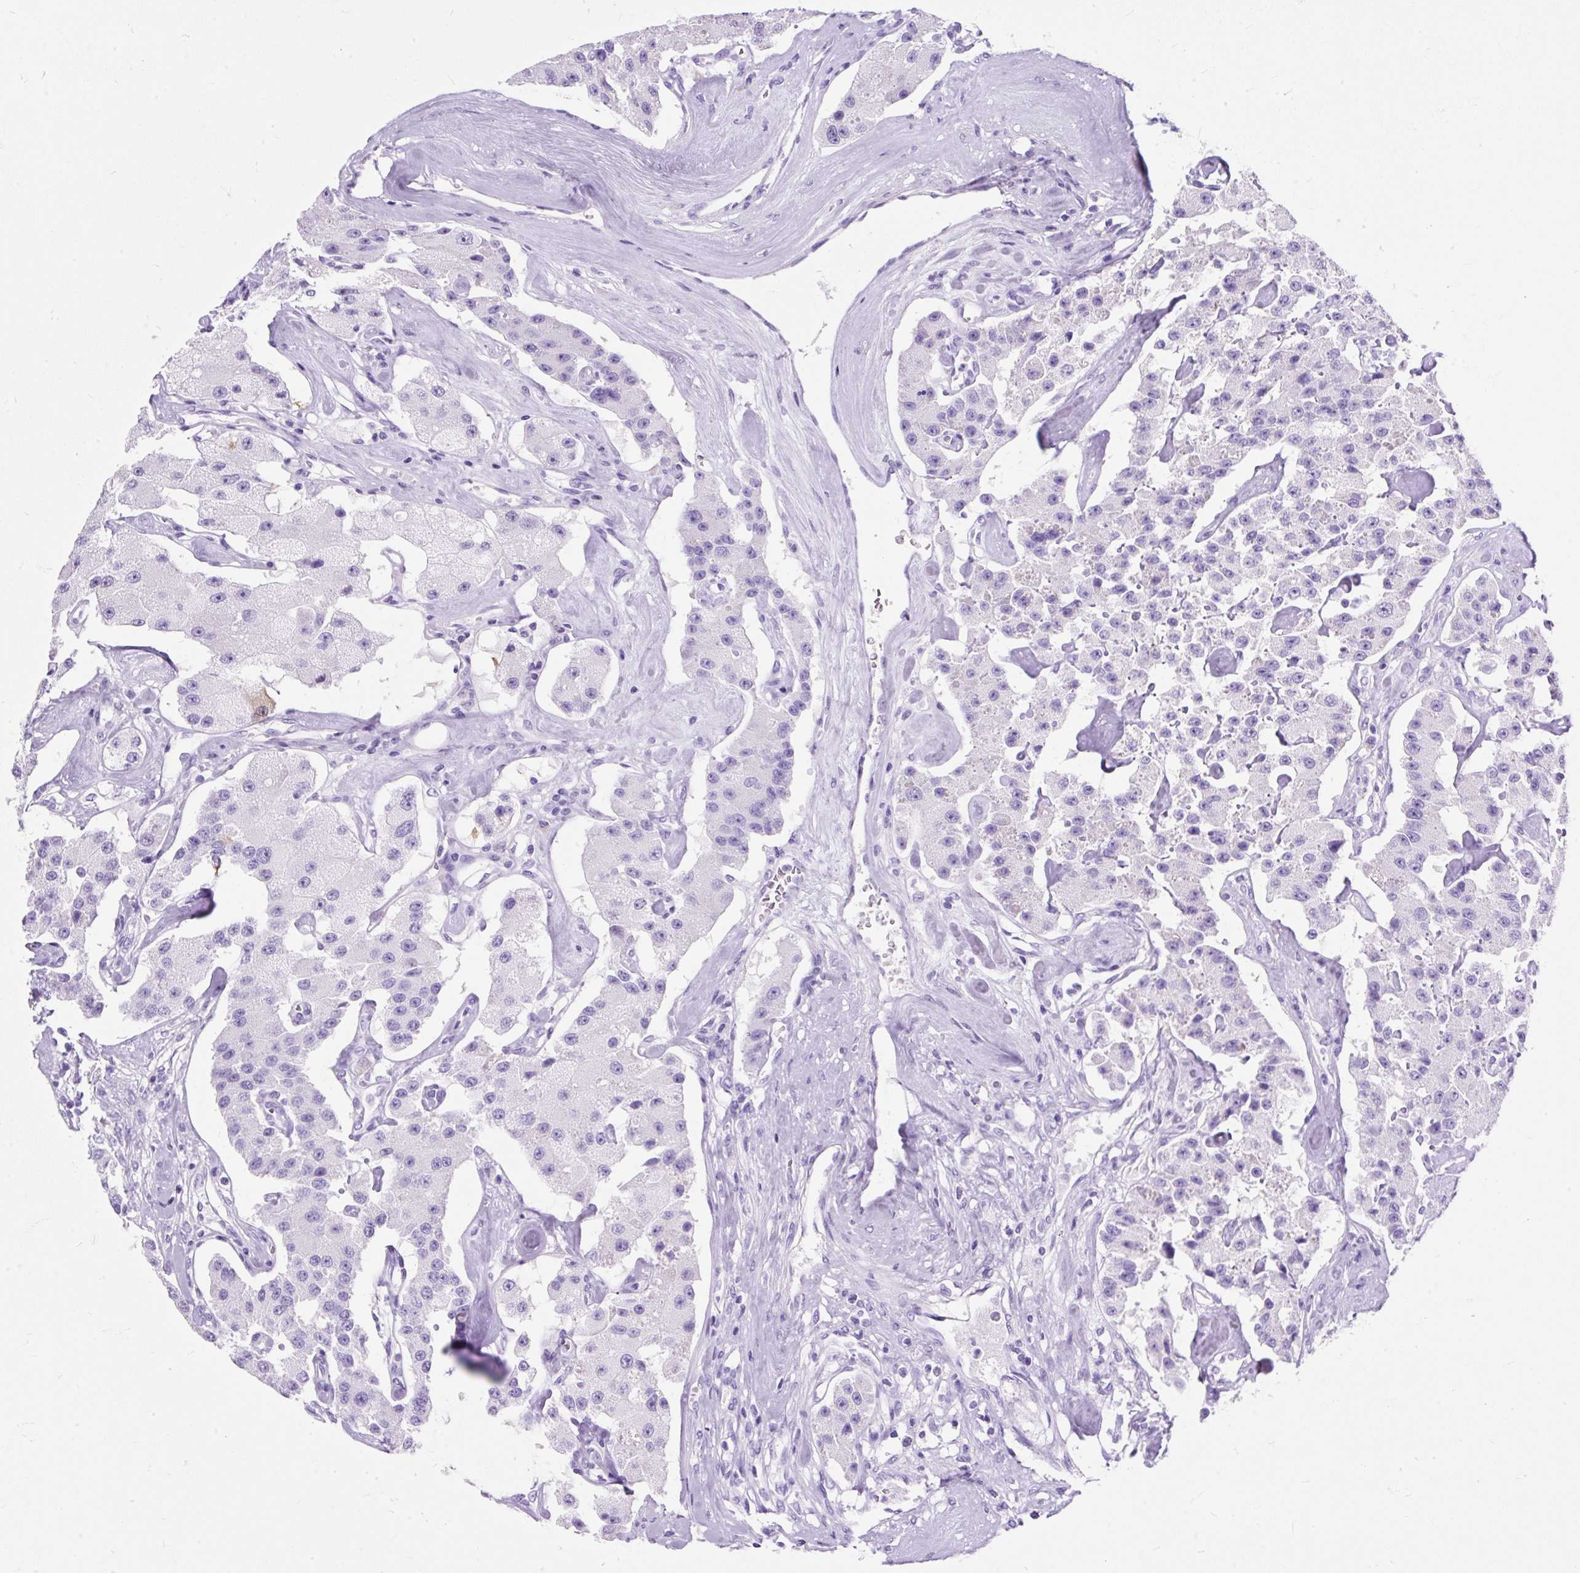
{"staining": {"intensity": "negative", "quantity": "none", "location": "none"}, "tissue": "carcinoid", "cell_type": "Tumor cells", "image_type": "cancer", "snomed": [{"axis": "morphology", "description": "Carcinoid, malignant, NOS"}, {"axis": "topography", "description": "Pancreas"}], "caption": "This is an immunohistochemistry (IHC) image of carcinoid (malignant). There is no expression in tumor cells.", "gene": "PVALB", "patient": {"sex": "male", "age": 41}}